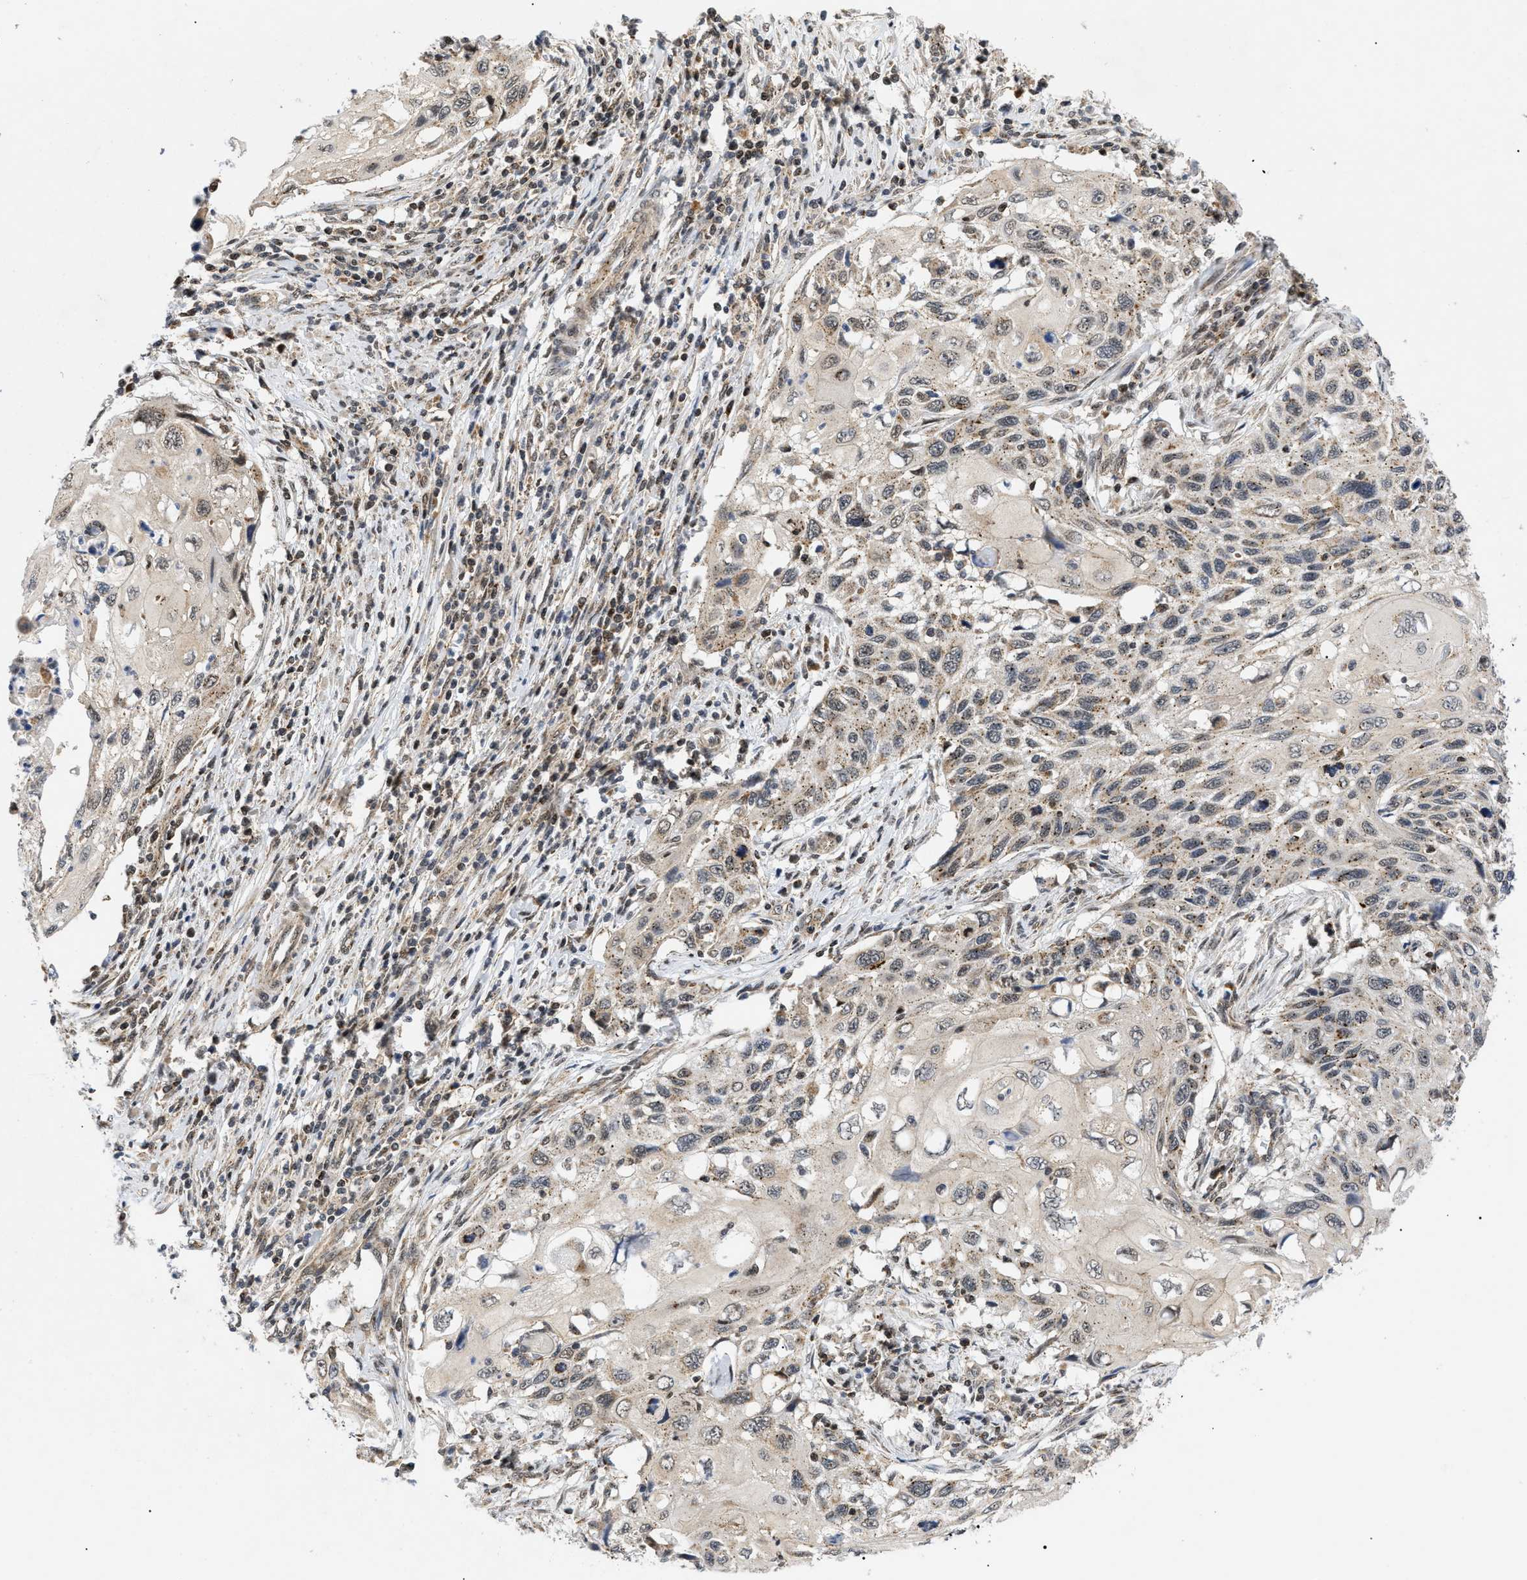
{"staining": {"intensity": "weak", "quantity": "25%-75%", "location": "cytoplasmic/membranous"}, "tissue": "cervical cancer", "cell_type": "Tumor cells", "image_type": "cancer", "snomed": [{"axis": "morphology", "description": "Squamous cell carcinoma, NOS"}, {"axis": "topography", "description": "Cervix"}], "caption": "IHC of human cervical cancer (squamous cell carcinoma) demonstrates low levels of weak cytoplasmic/membranous expression in approximately 25%-75% of tumor cells. (Stains: DAB in brown, nuclei in blue, Microscopy: brightfield microscopy at high magnification).", "gene": "ZBTB11", "patient": {"sex": "female", "age": 70}}